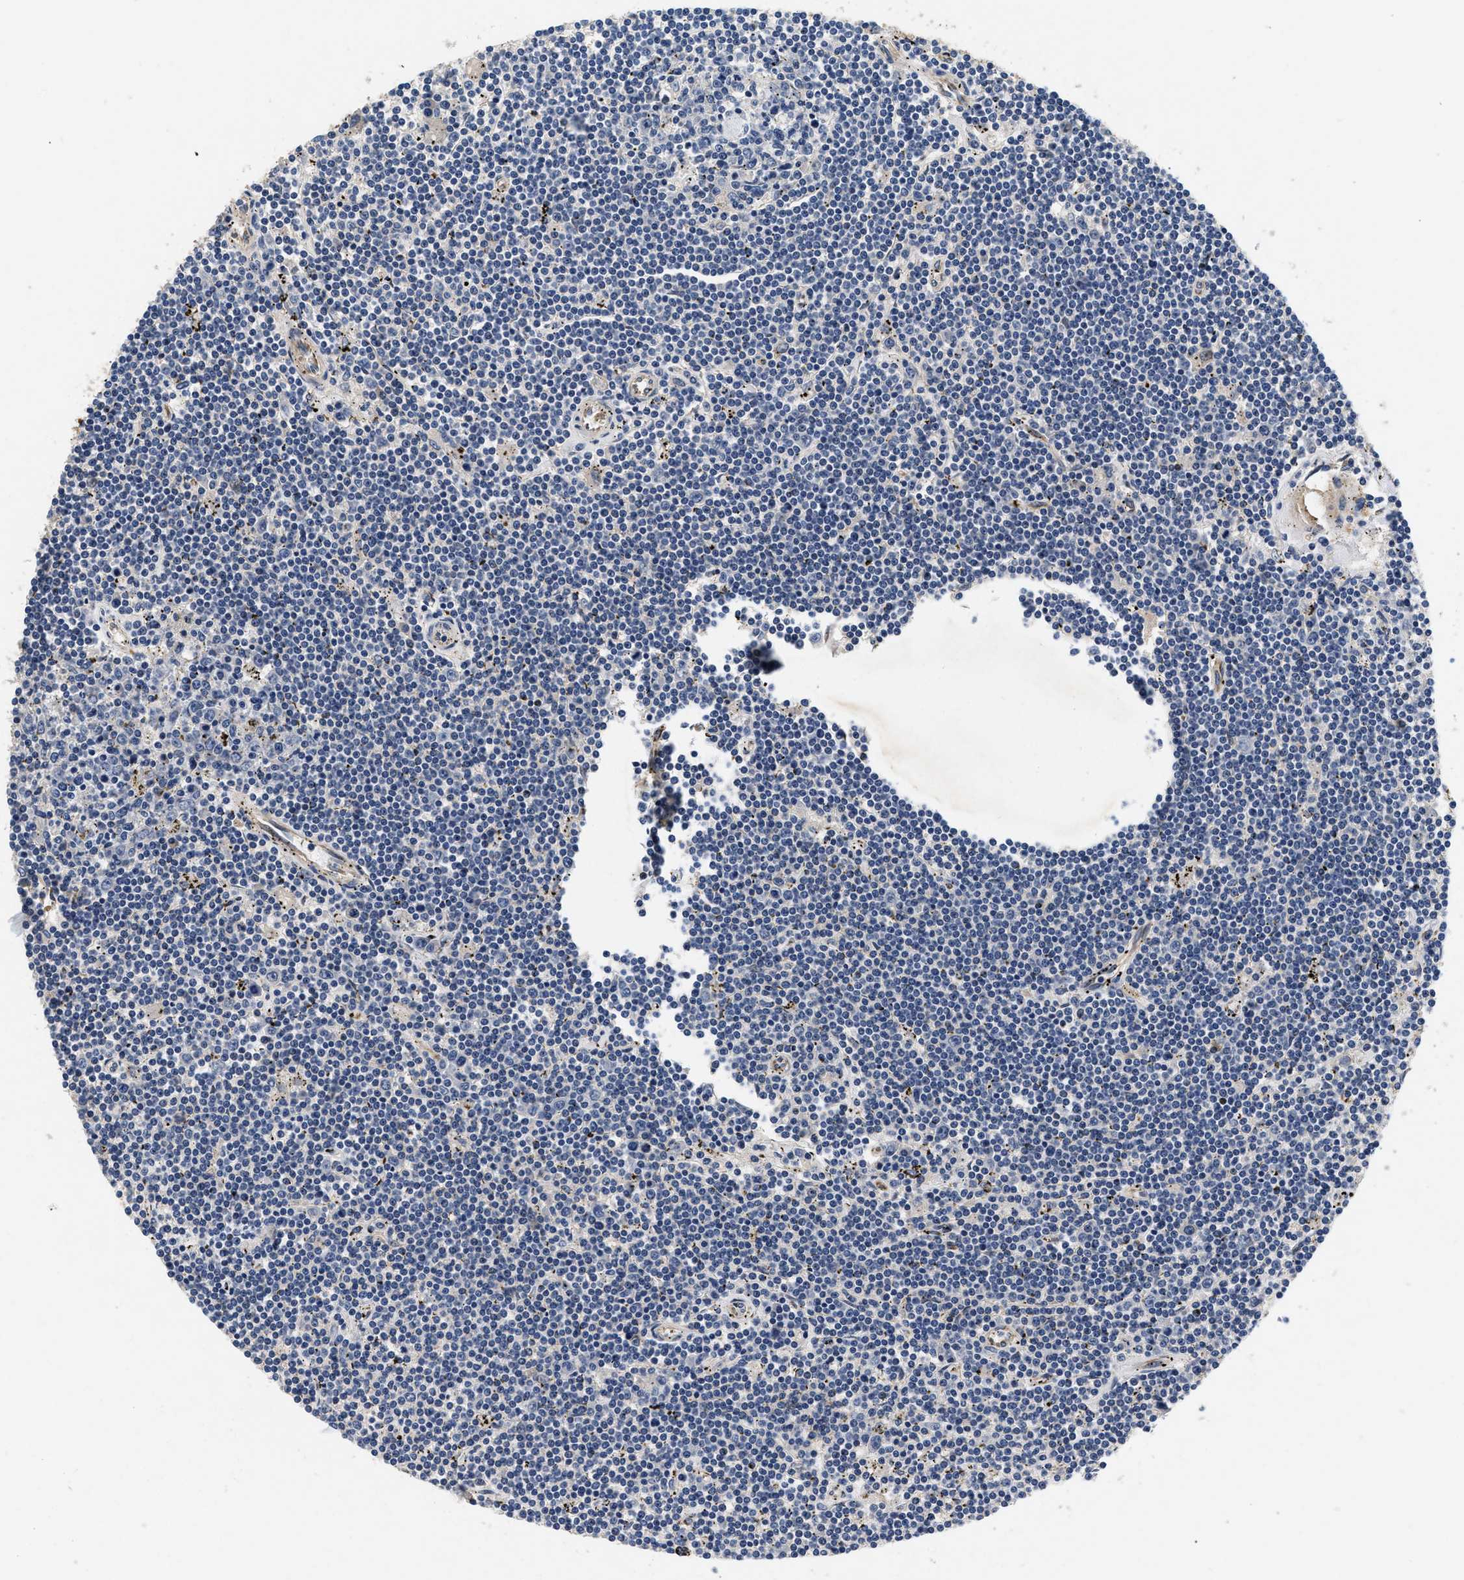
{"staining": {"intensity": "negative", "quantity": "none", "location": "none"}, "tissue": "lymphoma", "cell_type": "Tumor cells", "image_type": "cancer", "snomed": [{"axis": "morphology", "description": "Malignant lymphoma, non-Hodgkin's type, Low grade"}, {"axis": "topography", "description": "Spleen"}], "caption": "Immunohistochemistry (IHC) of human lymphoma exhibits no expression in tumor cells.", "gene": "NME6", "patient": {"sex": "male", "age": 76}}